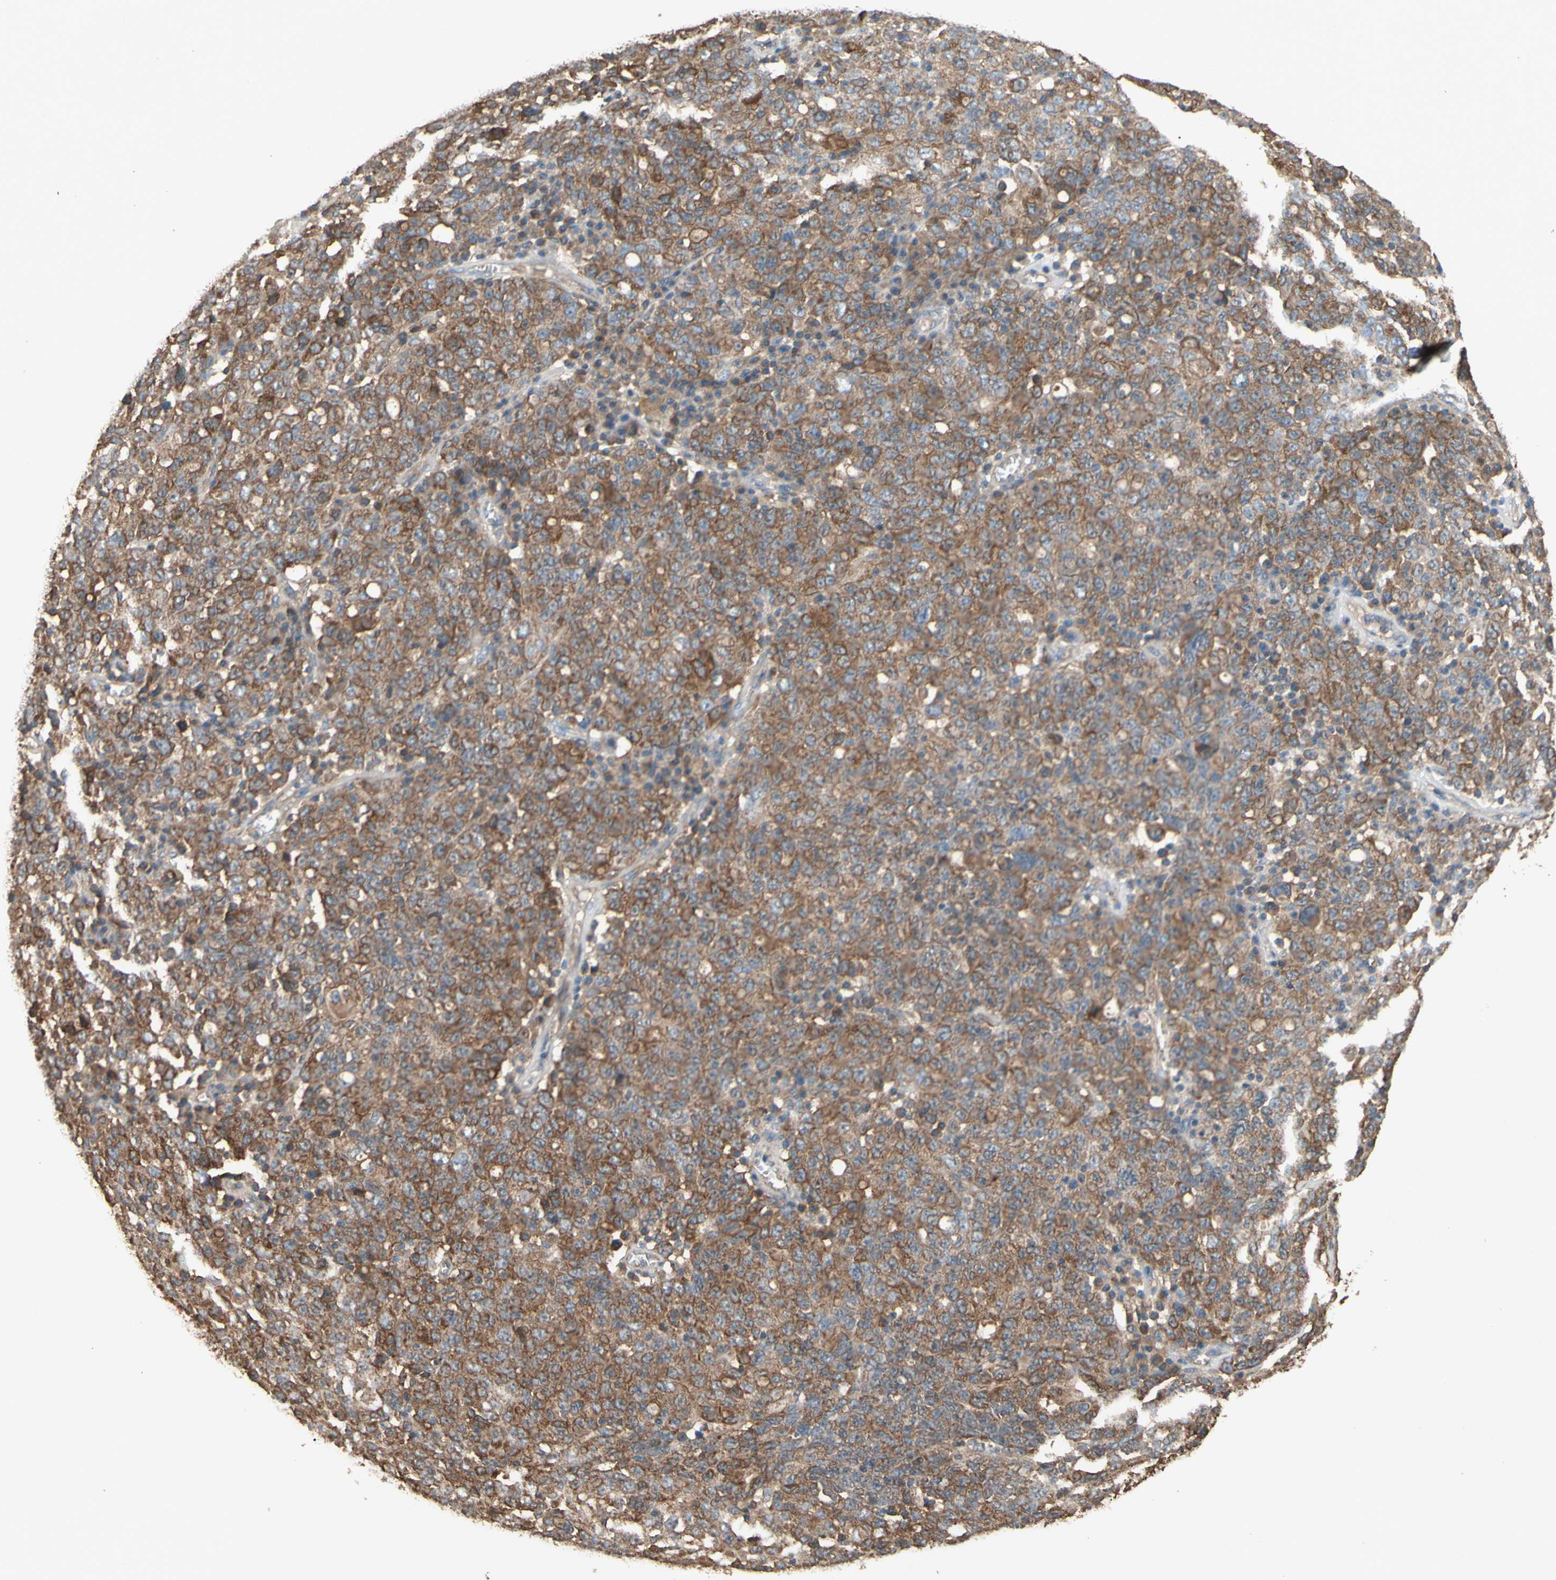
{"staining": {"intensity": "moderate", "quantity": ">75%", "location": "cytoplasmic/membranous"}, "tissue": "ovarian cancer", "cell_type": "Tumor cells", "image_type": "cancer", "snomed": [{"axis": "morphology", "description": "Carcinoma, endometroid"}, {"axis": "topography", "description": "Ovary"}], "caption": "Endometroid carcinoma (ovarian) stained for a protein reveals moderate cytoplasmic/membranous positivity in tumor cells.", "gene": "CTTN", "patient": {"sex": "female", "age": 62}}